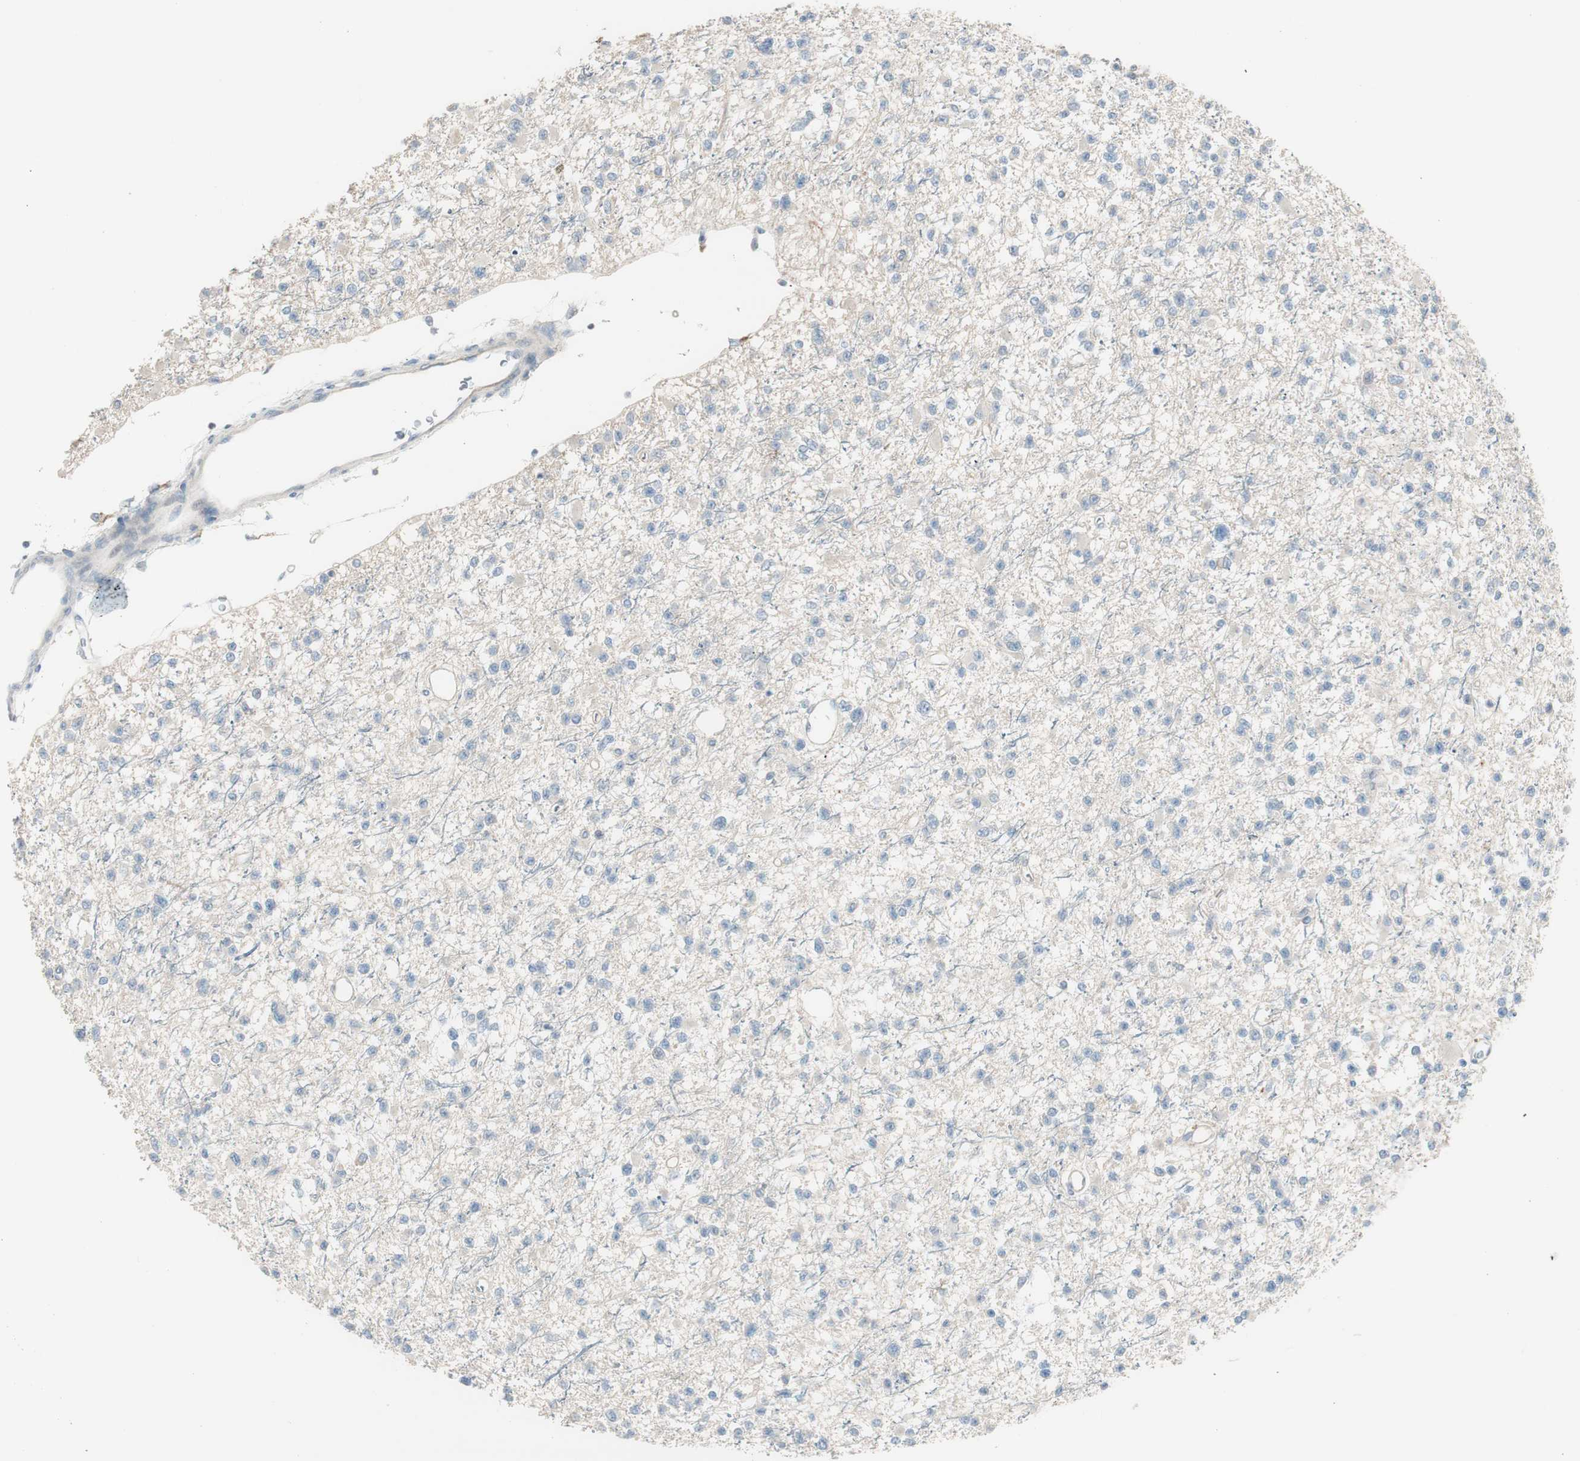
{"staining": {"intensity": "negative", "quantity": "none", "location": "none"}, "tissue": "glioma", "cell_type": "Tumor cells", "image_type": "cancer", "snomed": [{"axis": "morphology", "description": "Glioma, malignant, Low grade"}, {"axis": "topography", "description": "Brain"}], "caption": "The immunohistochemistry image has no significant expression in tumor cells of malignant glioma (low-grade) tissue. Brightfield microscopy of immunohistochemistry stained with DAB (3,3'-diaminobenzidine) (brown) and hematoxylin (blue), captured at high magnification.", "gene": "EVA1A", "patient": {"sex": "female", "age": 22}}